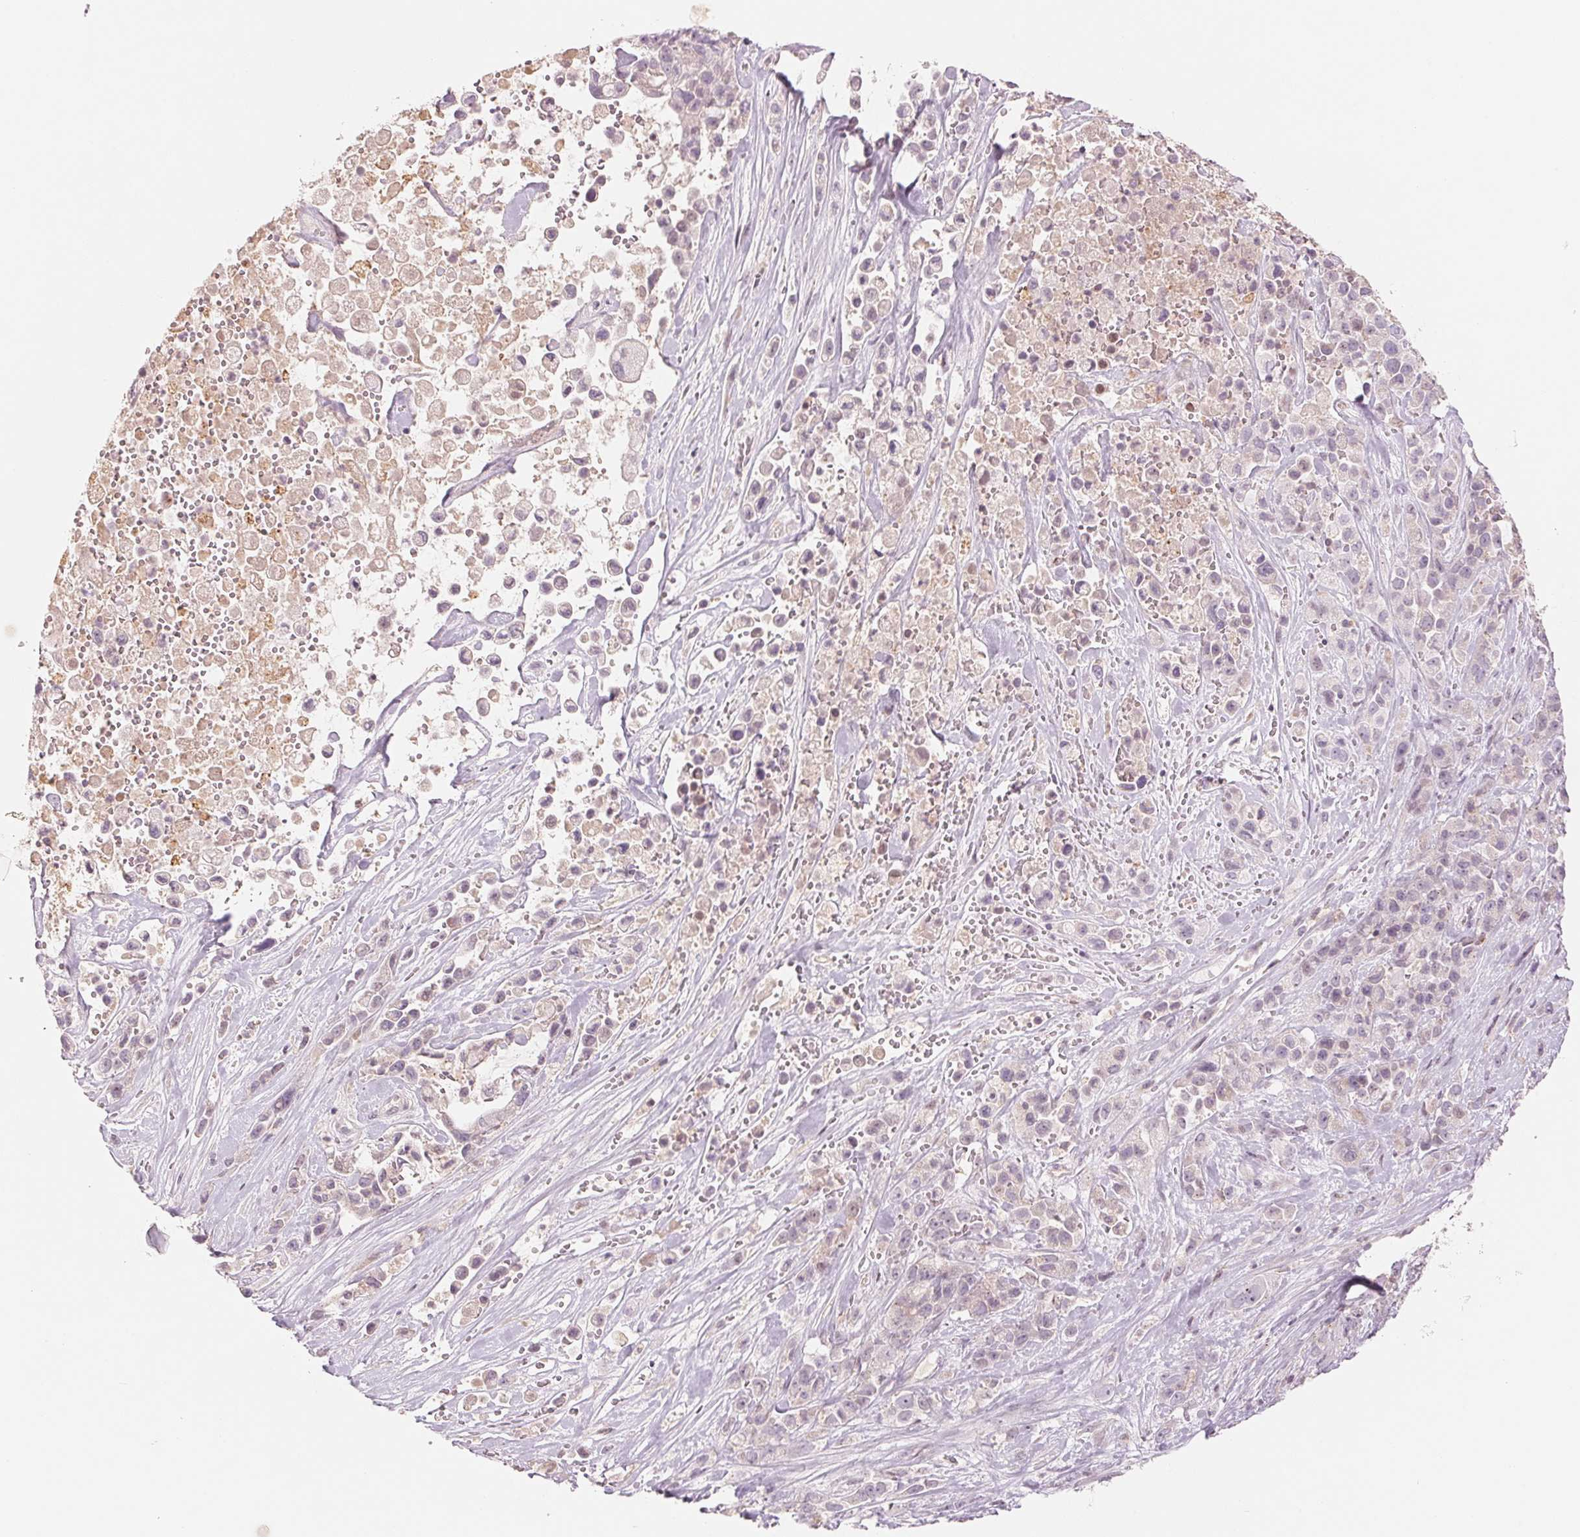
{"staining": {"intensity": "negative", "quantity": "none", "location": "none"}, "tissue": "pancreatic cancer", "cell_type": "Tumor cells", "image_type": "cancer", "snomed": [{"axis": "morphology", "description": "Adenocarcinoma, NOS"}, {"axis": "topography", "description": "Pancreas"}], "caption": "Histopathology image shows no protein expression in tumor cells of adenocarcinoma (pancreatic) tissue. (DAB immunohistochemistry (IHC) visualized using brightfield microscopy, high magnification).", "gene": "SLC17A4", "patient": {"sex": "male", "age": 44}}